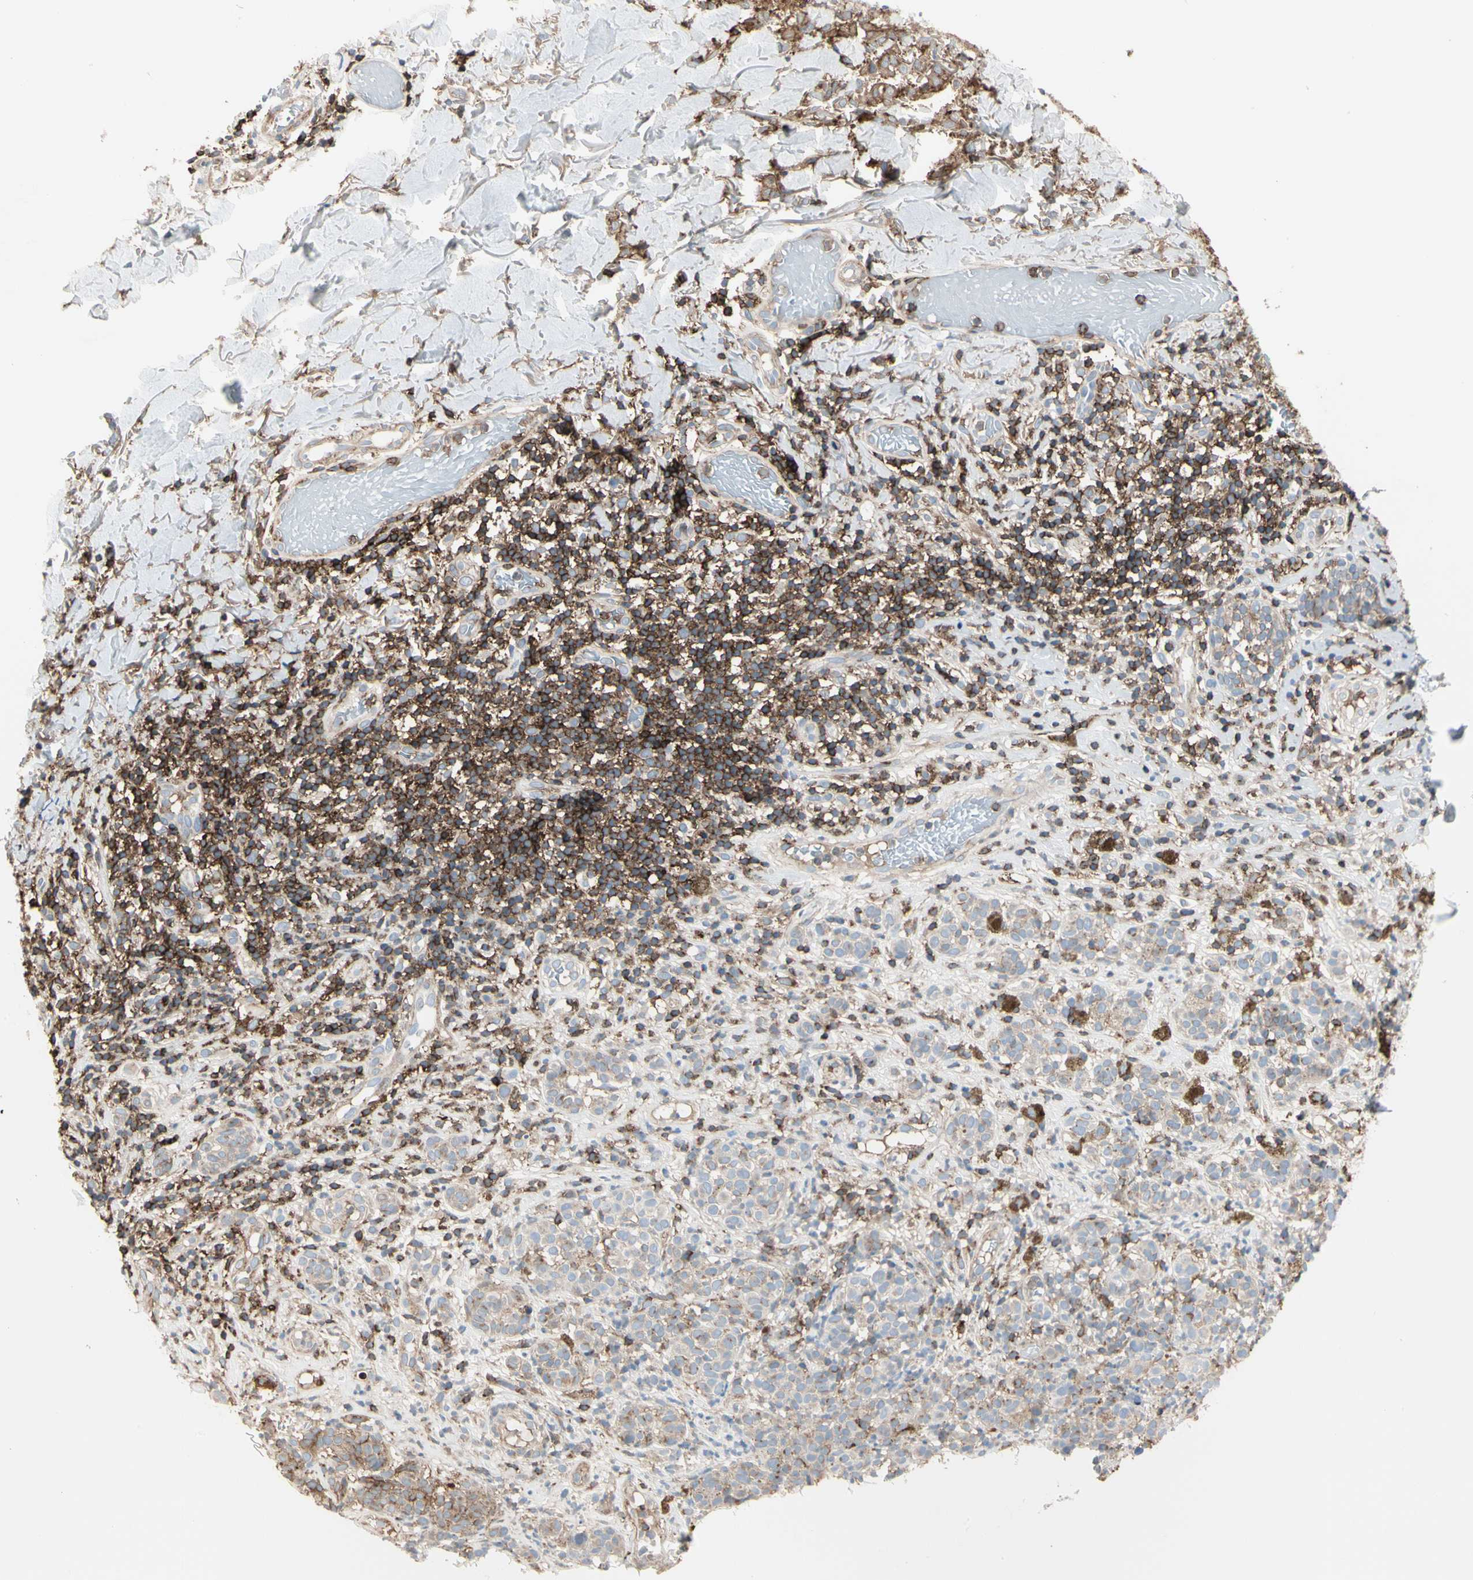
{"staining": {"intensity": "weak", "quantity": "25%-75%", "location": "cytoplasmic/membranous"}, "tissue": "melanoma", "cell_type": "Tumor cells", "image_type": "cancer", "snomed": [{"axis": "morphology", "description": "Malignant melanoma, NOS"}, {"axis": "topography", "description": "Skin"}], "caption": "Immunohistochemical staining of malignant melanoma displays weak cytoplasmic/membranous protein expression in approximately 25%-75% of tumor cells.", "gene": "CLEC2B", "patient": {"sex": "male", "age": 64}}